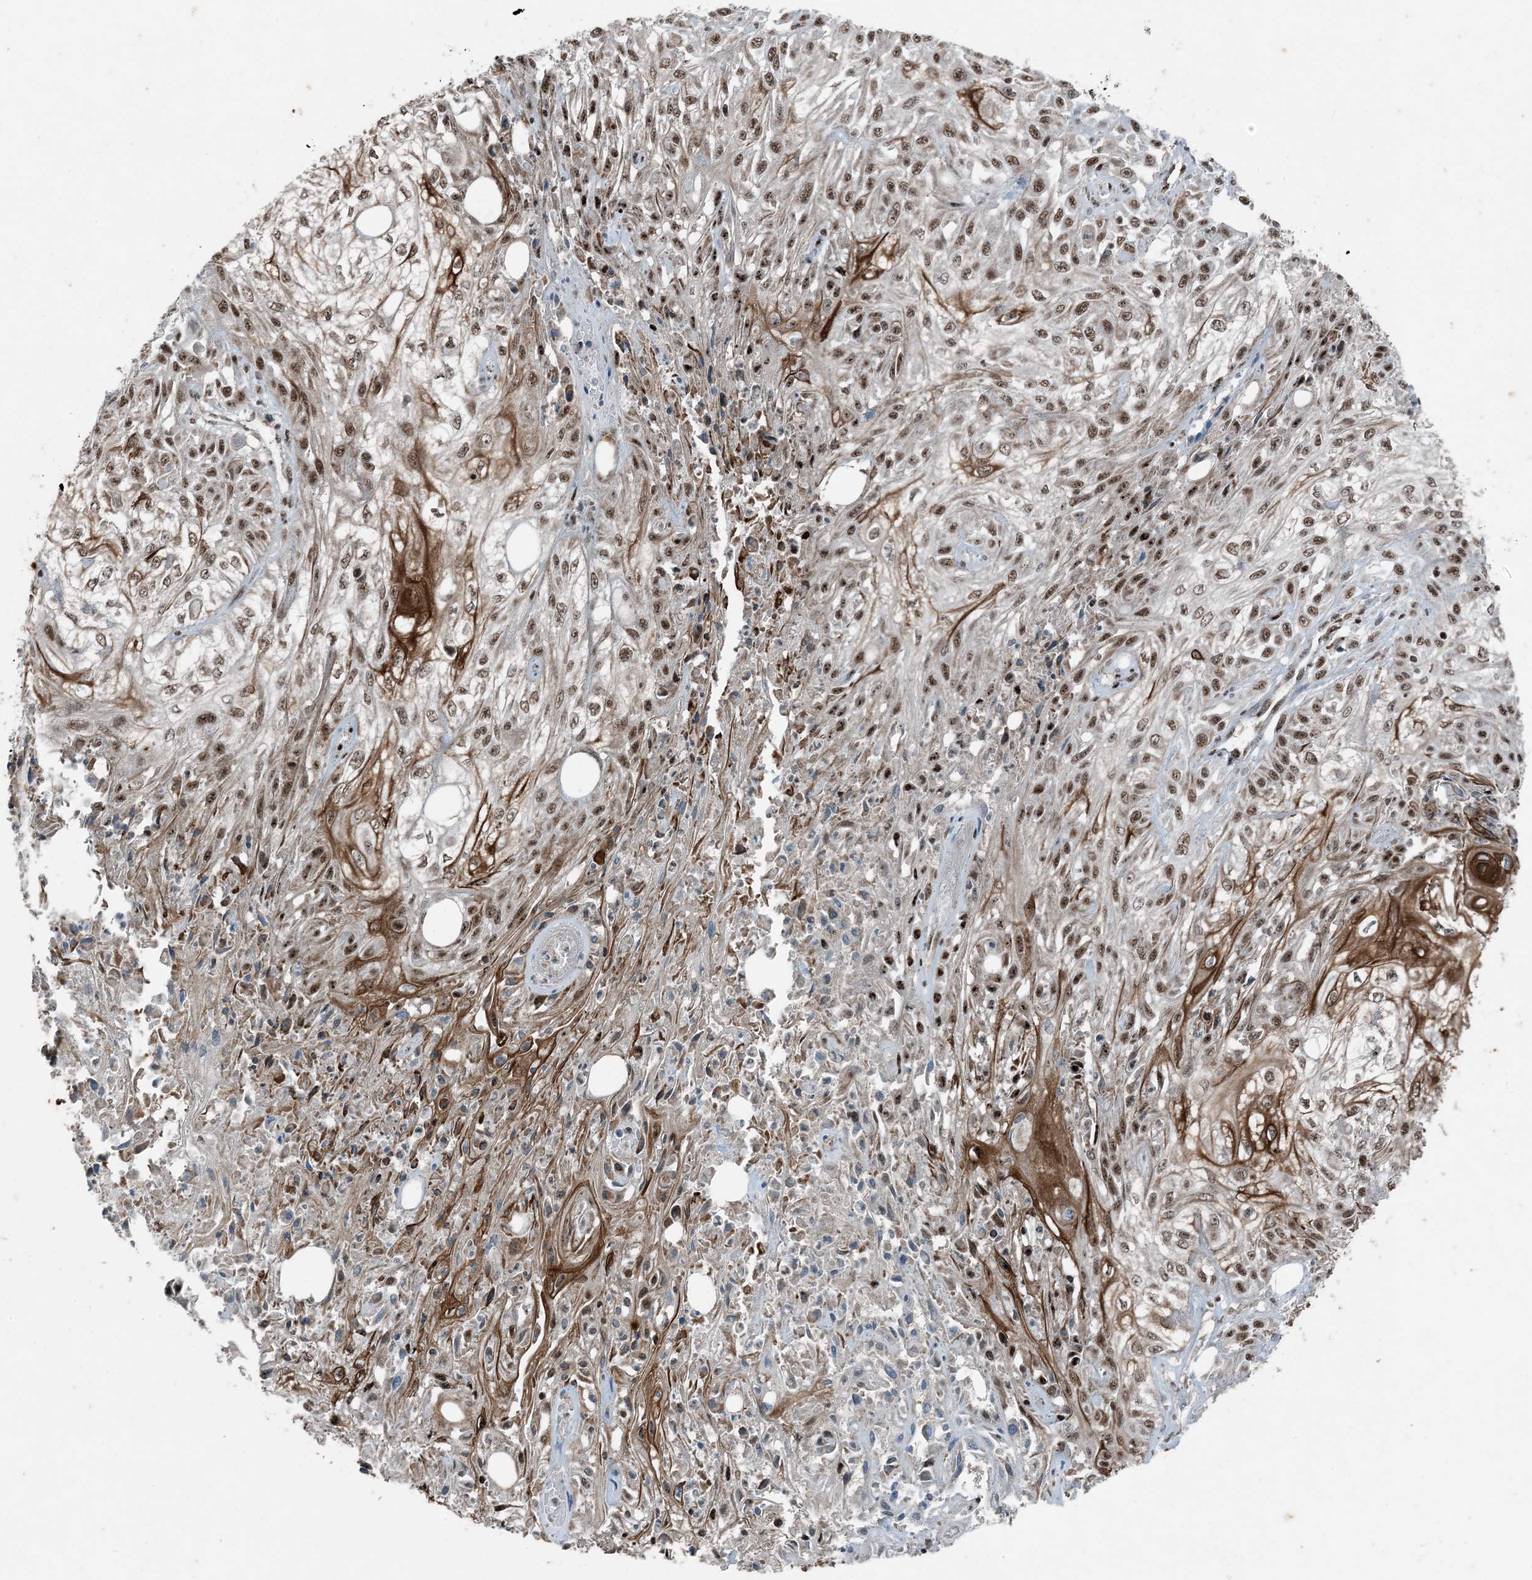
{"staining": {"intensity": "moderate", "quantity": ">75%", "location": "cytoplasmic/membranous,nuclear"}, "tissue": "skin cancer", "cell_type": "Tumor cells", "image_type": "cancer", "snomed": [{"axis": "morphology", "description": "Squamous cell carcinoma, NOS"}, {"axis": "morphology", "description": "Squamous cell carcinoma, metastatic, NOS"}, {"axis": "topography", "description": "Skin"}, {"axis": "topography", "description": "Lymph node"}], "caption": "About >75% of tumor cells in human skin cancer reveal moderate cytoplasmic/membranous and nuclear protein positivity as visualized by brown immunohistochemical staining.", "gene": "TADA2B", "patient": {"sex": "male", "age": 75}}